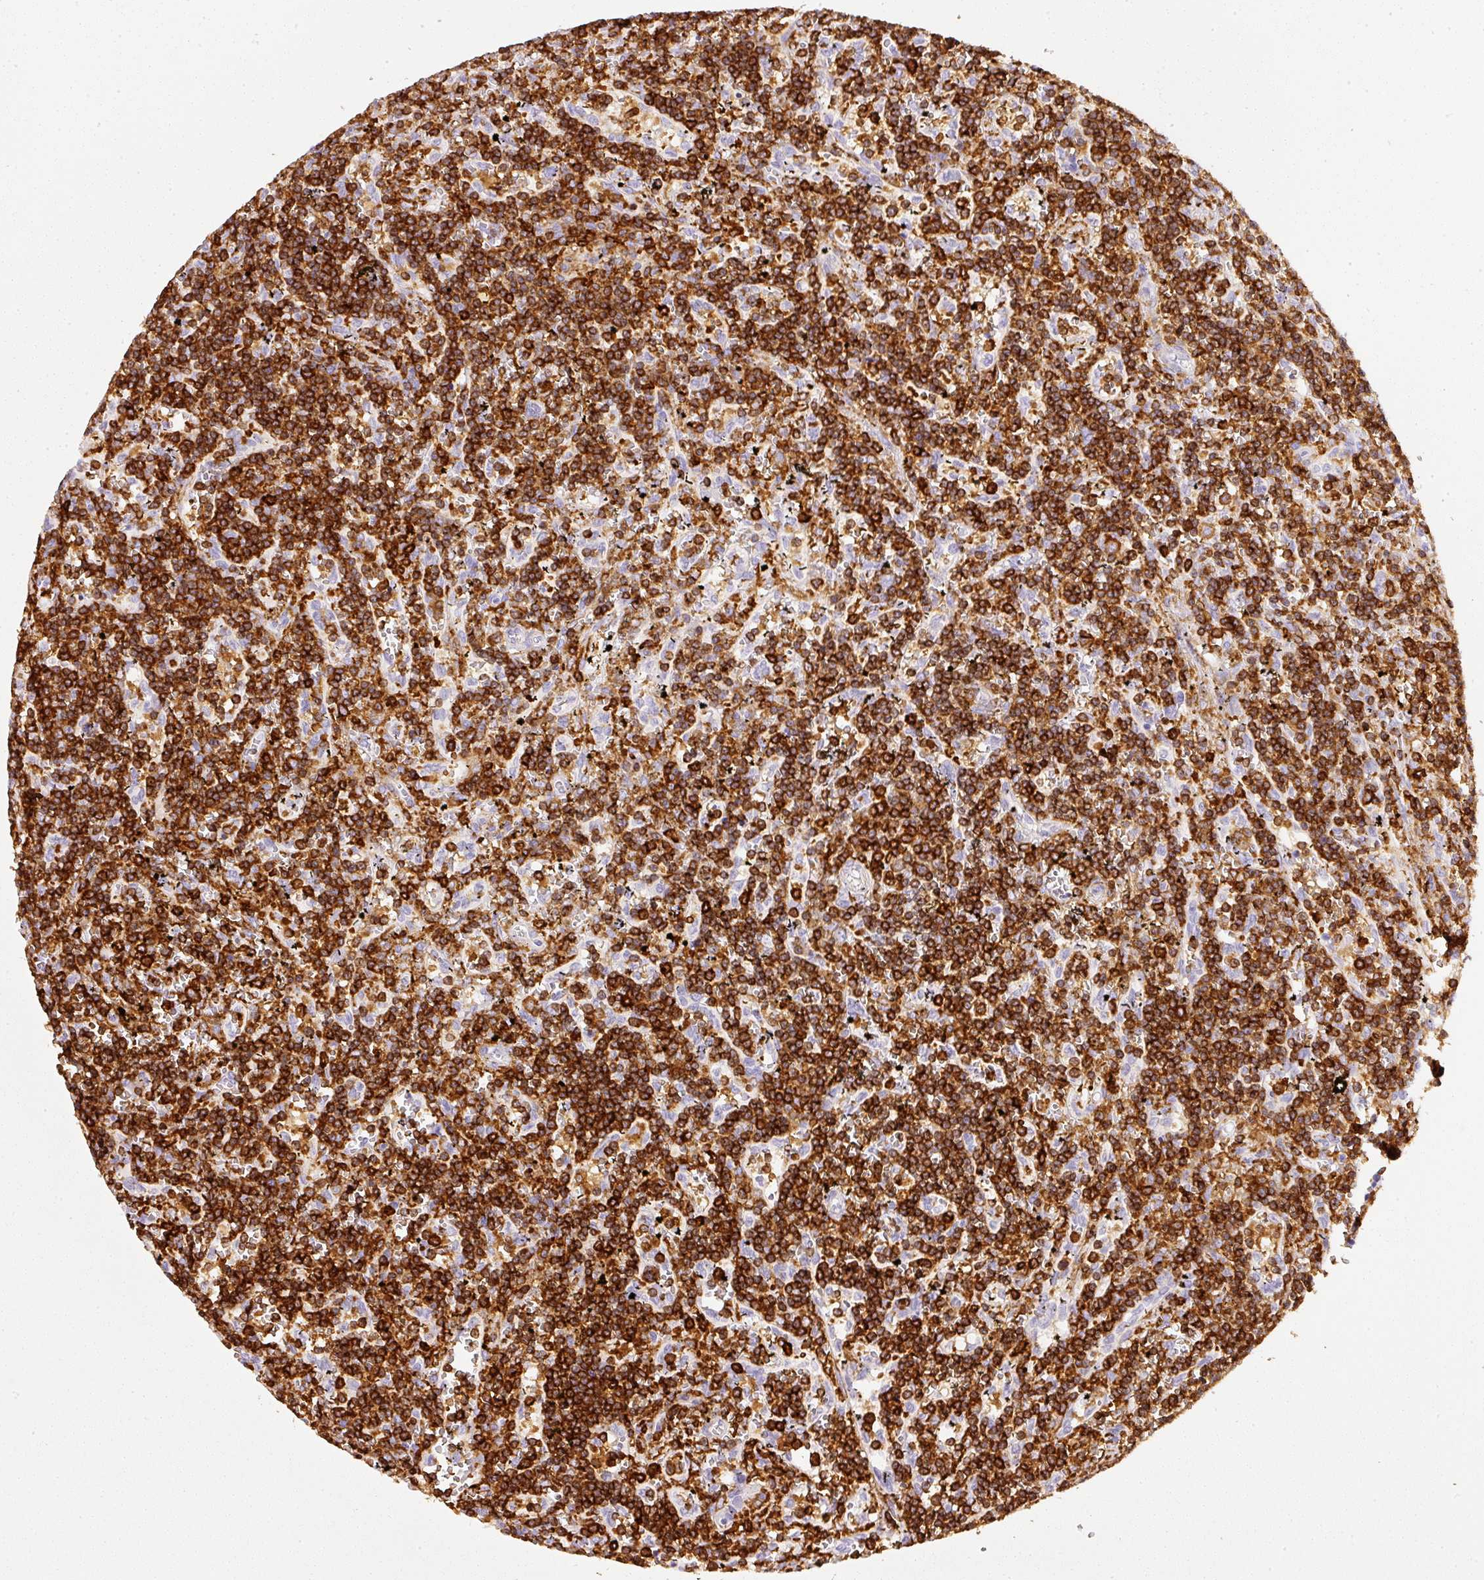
{"staining": {"intensity": "strong", "quantity": ">75%", "location": "cytoplasmic/membranous"}, "tissue": "lymphoma", "cell_type": "Tumor cells", "image_type": "cancer", "snomed": [{"axis": "morphology", "description": "Malignant lymphoma, non-Hodgkin's type, Low grade"}, {"axis": "topography", "description": "Spleen"}], "caption": "IHC of low-grade malignant lymphoma, non-Hodgkin's type exhibits high levels of strong cytoplasmic/membranous staining in approximately >75% of tumor cells.", "gene": "EVL", "patient": {"sex": "male", "age": 60}}